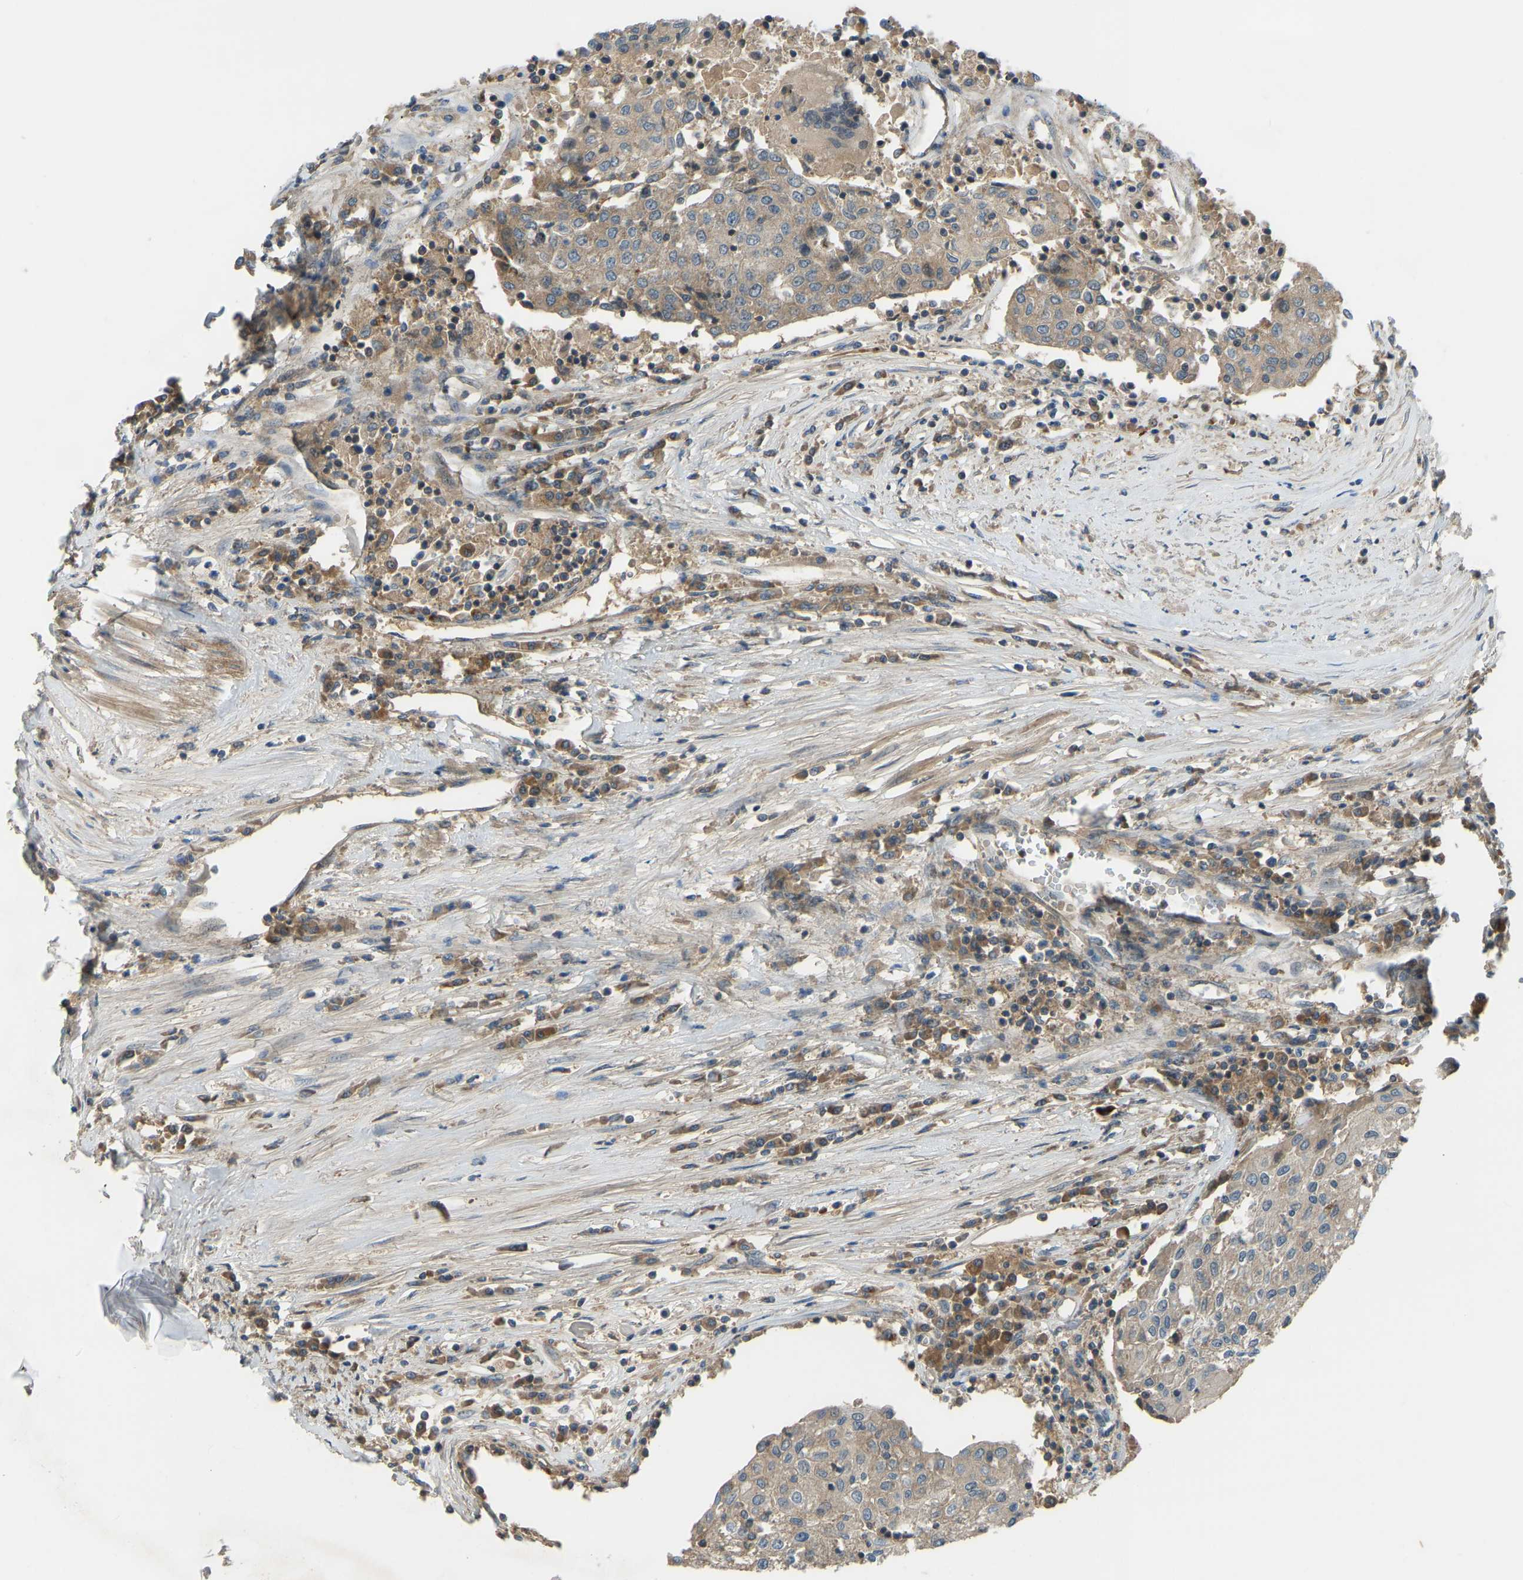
{"staining": {"intensity": "weak", "quantity": ">75%", "location": "cytoplasmic/membranous"}, "tissue": "urothelial cancer", "cell_type": "Tumor cells", "image_type": "cancer", "snomed": [{"axis": "morphology", "description": "Urothelial carcinoma, High grade"}, {"axis": "topography", "description": "Urinary bladder"}], "caption": "Immunohistochemistry (DAB (3,3'-diaminobenzidine)) staining of human urothelial cancer displays weak cytoplasmic/membranous protein staining in approximately >75% of tumor cells. (DAB IHC, brown staining for protein, blue staining for nuclei).", "gene": "ZNF71", "patient": {"sex": "female", "age": 85}}